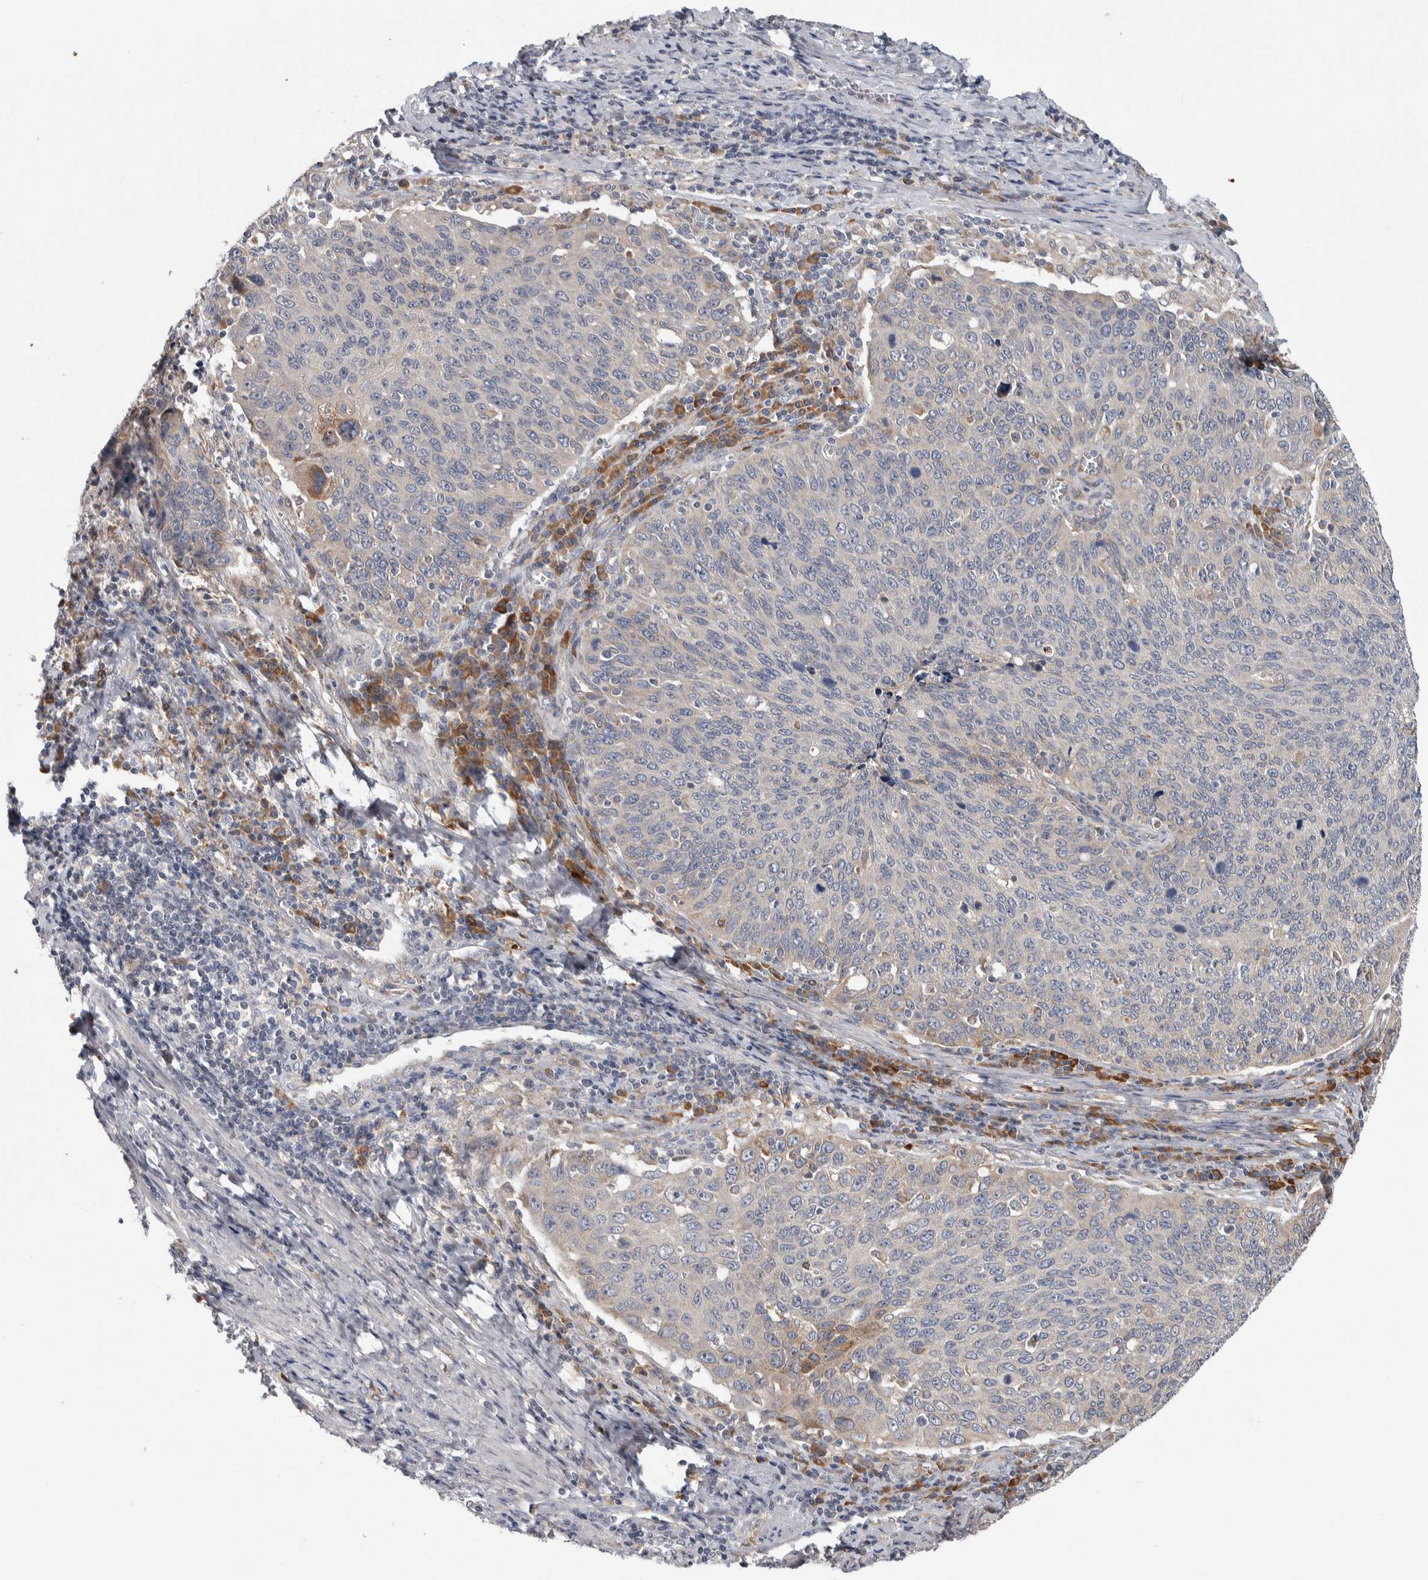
{"staining": {"intensity": "negative", "quantity": "none", "location": "none"}, "tissue": "cervical cancer", "cell_type": "Tumor cells", "image_type": "cancer", "snomed": [{"axis": "morphology", "description": "Squamous cell carcinoma, NOS"}, {"axis": "topography", "description": "Cervix"}], "caption": "The IHC photomicrograph has no significant staining in tumor cells of cervical cancer (squamous cell carcinoma) tissue.", "gene": "IBTK", "patient": {"sex": "female", "age": 53}}